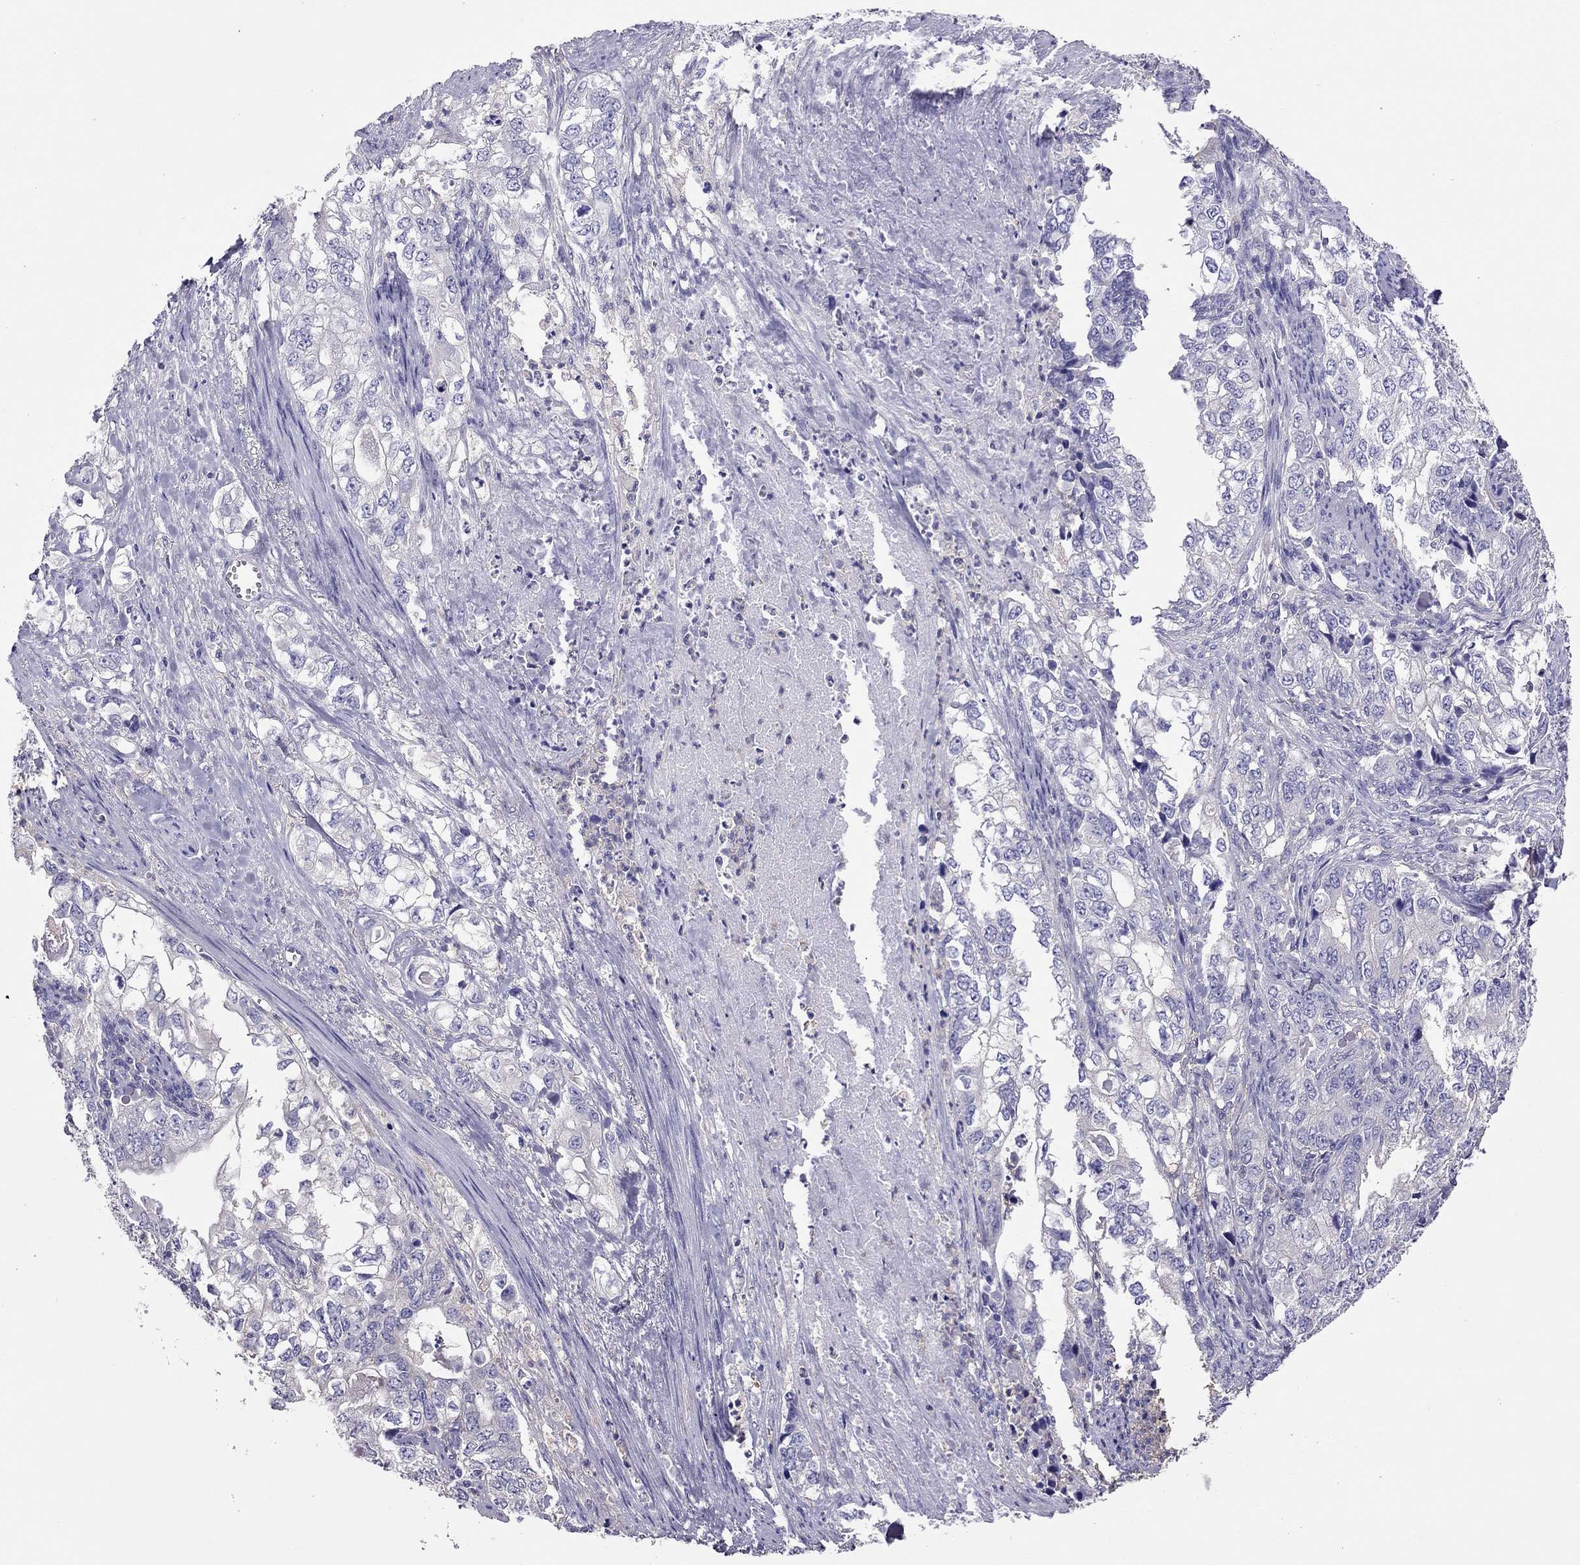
{"staining": {"intensity": "negative", "quantity": "none", "location": "none"}, "tissue": "stomach cancer", "cell_type": "Tumor cells", "image_type": "cancer", "snomed": [{"axis": "morphology", "description": "Adenocarcinoma, NOS"}, {"axis": "topography", "description": "Stomach, lower"}], "caption": "This is an immunohistochemistry image of stomach adenocarcinoma. There is no expression in tumor cells.", "gene": "TEX22", "patient": {"sex": "female", "age": 72}}